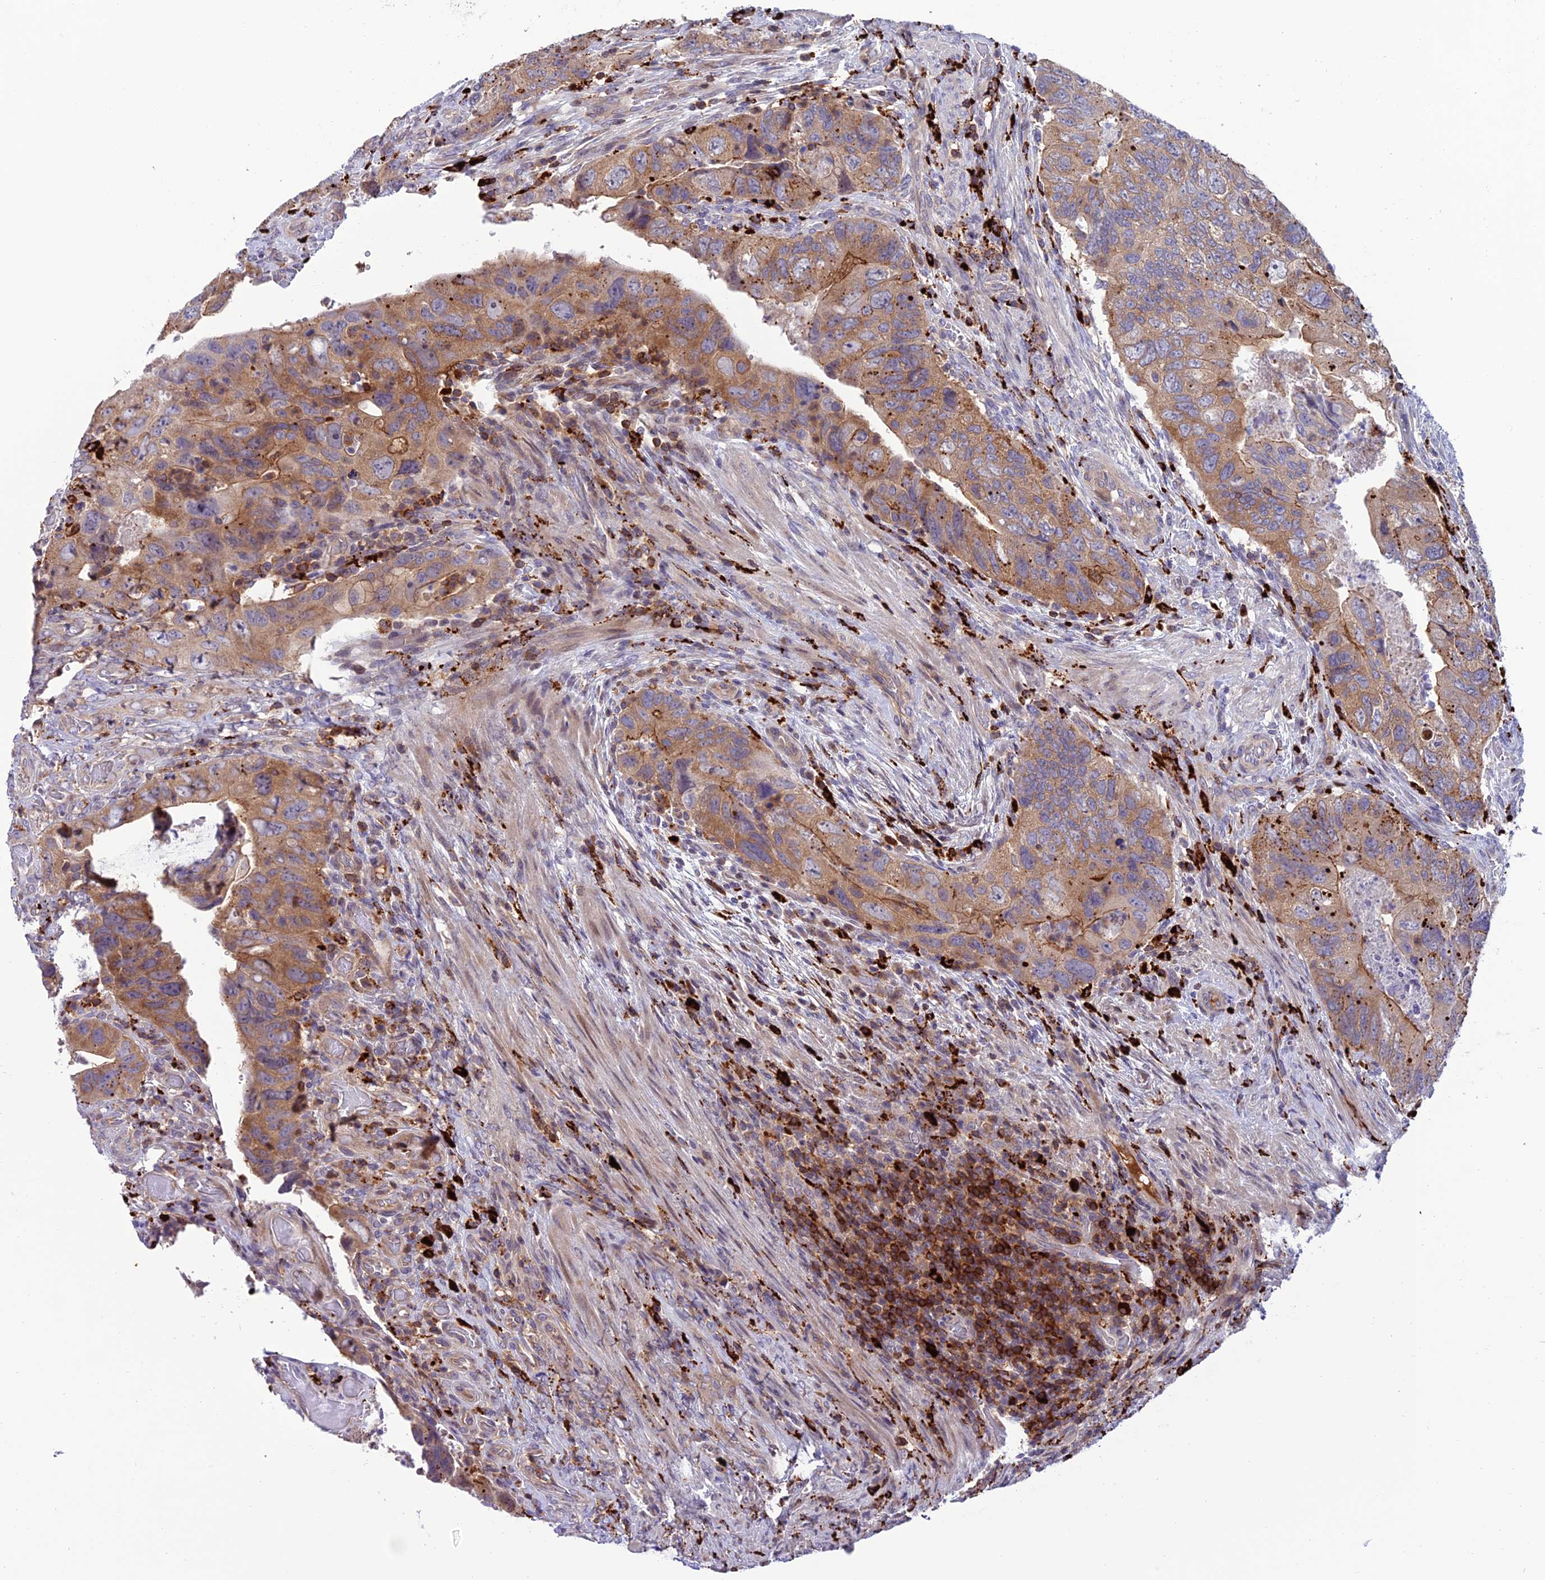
{"staining": {"intensity": "moderate", "quantity": ">75%", "location": "cytoplasmic/membranous"}, "tissue": "colorectal cancer", "cell_type": "Tumor cells", "image_type": "cancer", "snomed": [{"axis": "morphology", "description": "Adenocarcinoma, NOS"}, {"axis": "topography", "description": "Rectum"}], "caption": "Protein staining of colorectal cancer tissue reveals moderate cytoplasmic/membranous positivity in approximately >75% of tumor cells. The protein of interest is stained brown, and the nuclei are stained in blue (DAB IHC with brightfield microscopy, high magnification).", "gene": "ARHGEF18", "patient": {"sex": "male", "age": 63}}